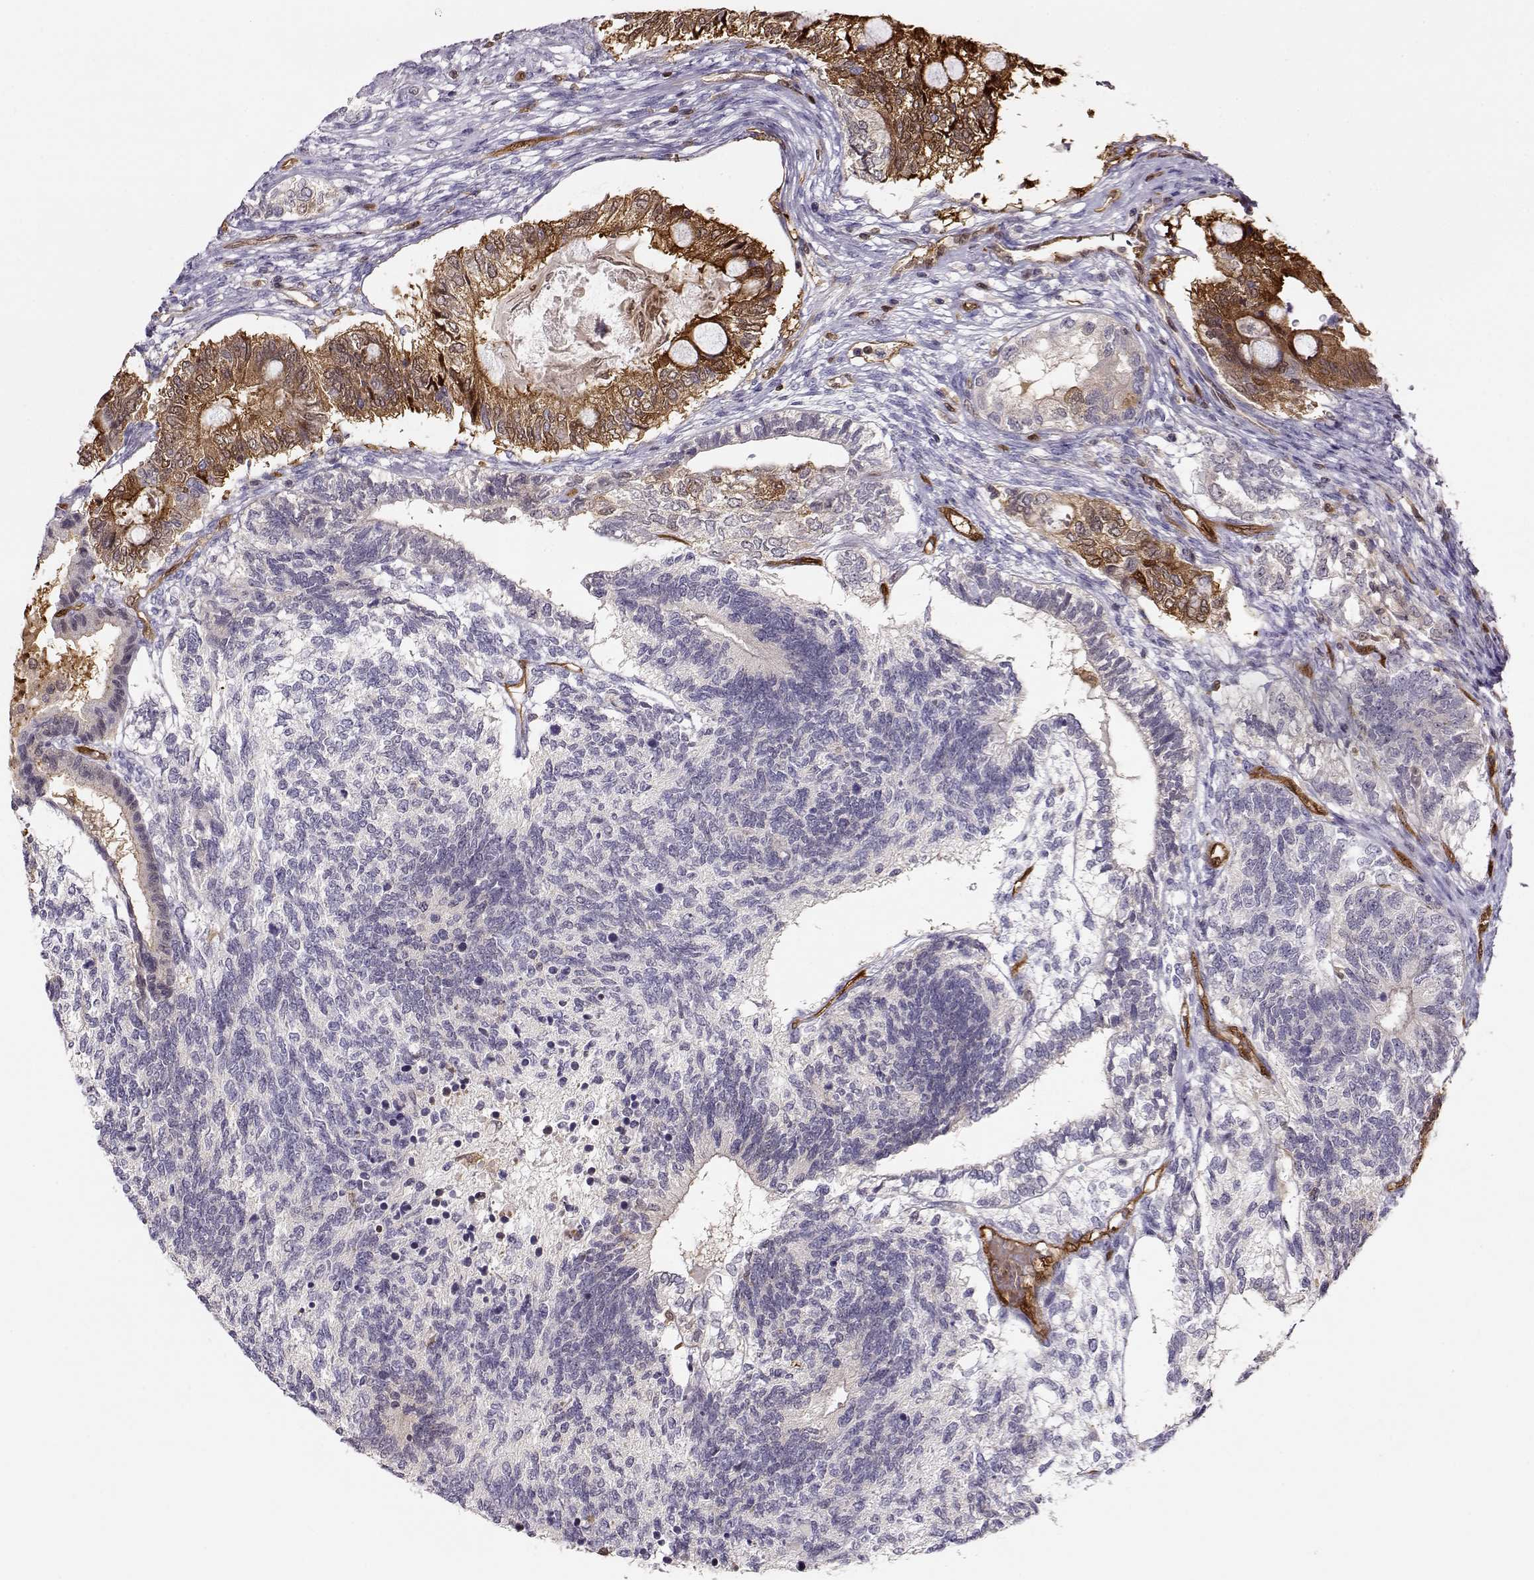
{"staining": {"intensity": "strong", "quantity": "25%-75%", "location": "cytoplasmic/membranous"}, "tissue": "testis cancer", "cell_type": "Tumor cells", "image_type": "cancer", "snomed": [{"axis": "morphology", "description": "Seminoma, NOS"}, {"axis": "morphology", "description": "Carcinoma, Embryonal, NOS"}, {"axis": "topography", "description": "Testis"}], "caption": "Protein staining exhibits strong cytoplasmic/membranous staining in about 25%-75% of tumor cells in seminoma (testis). The protein is shown in brown color, while the nuclei are stained blue.", "gene": "PNP", "patient": {"sex": "male", "age": 41}}